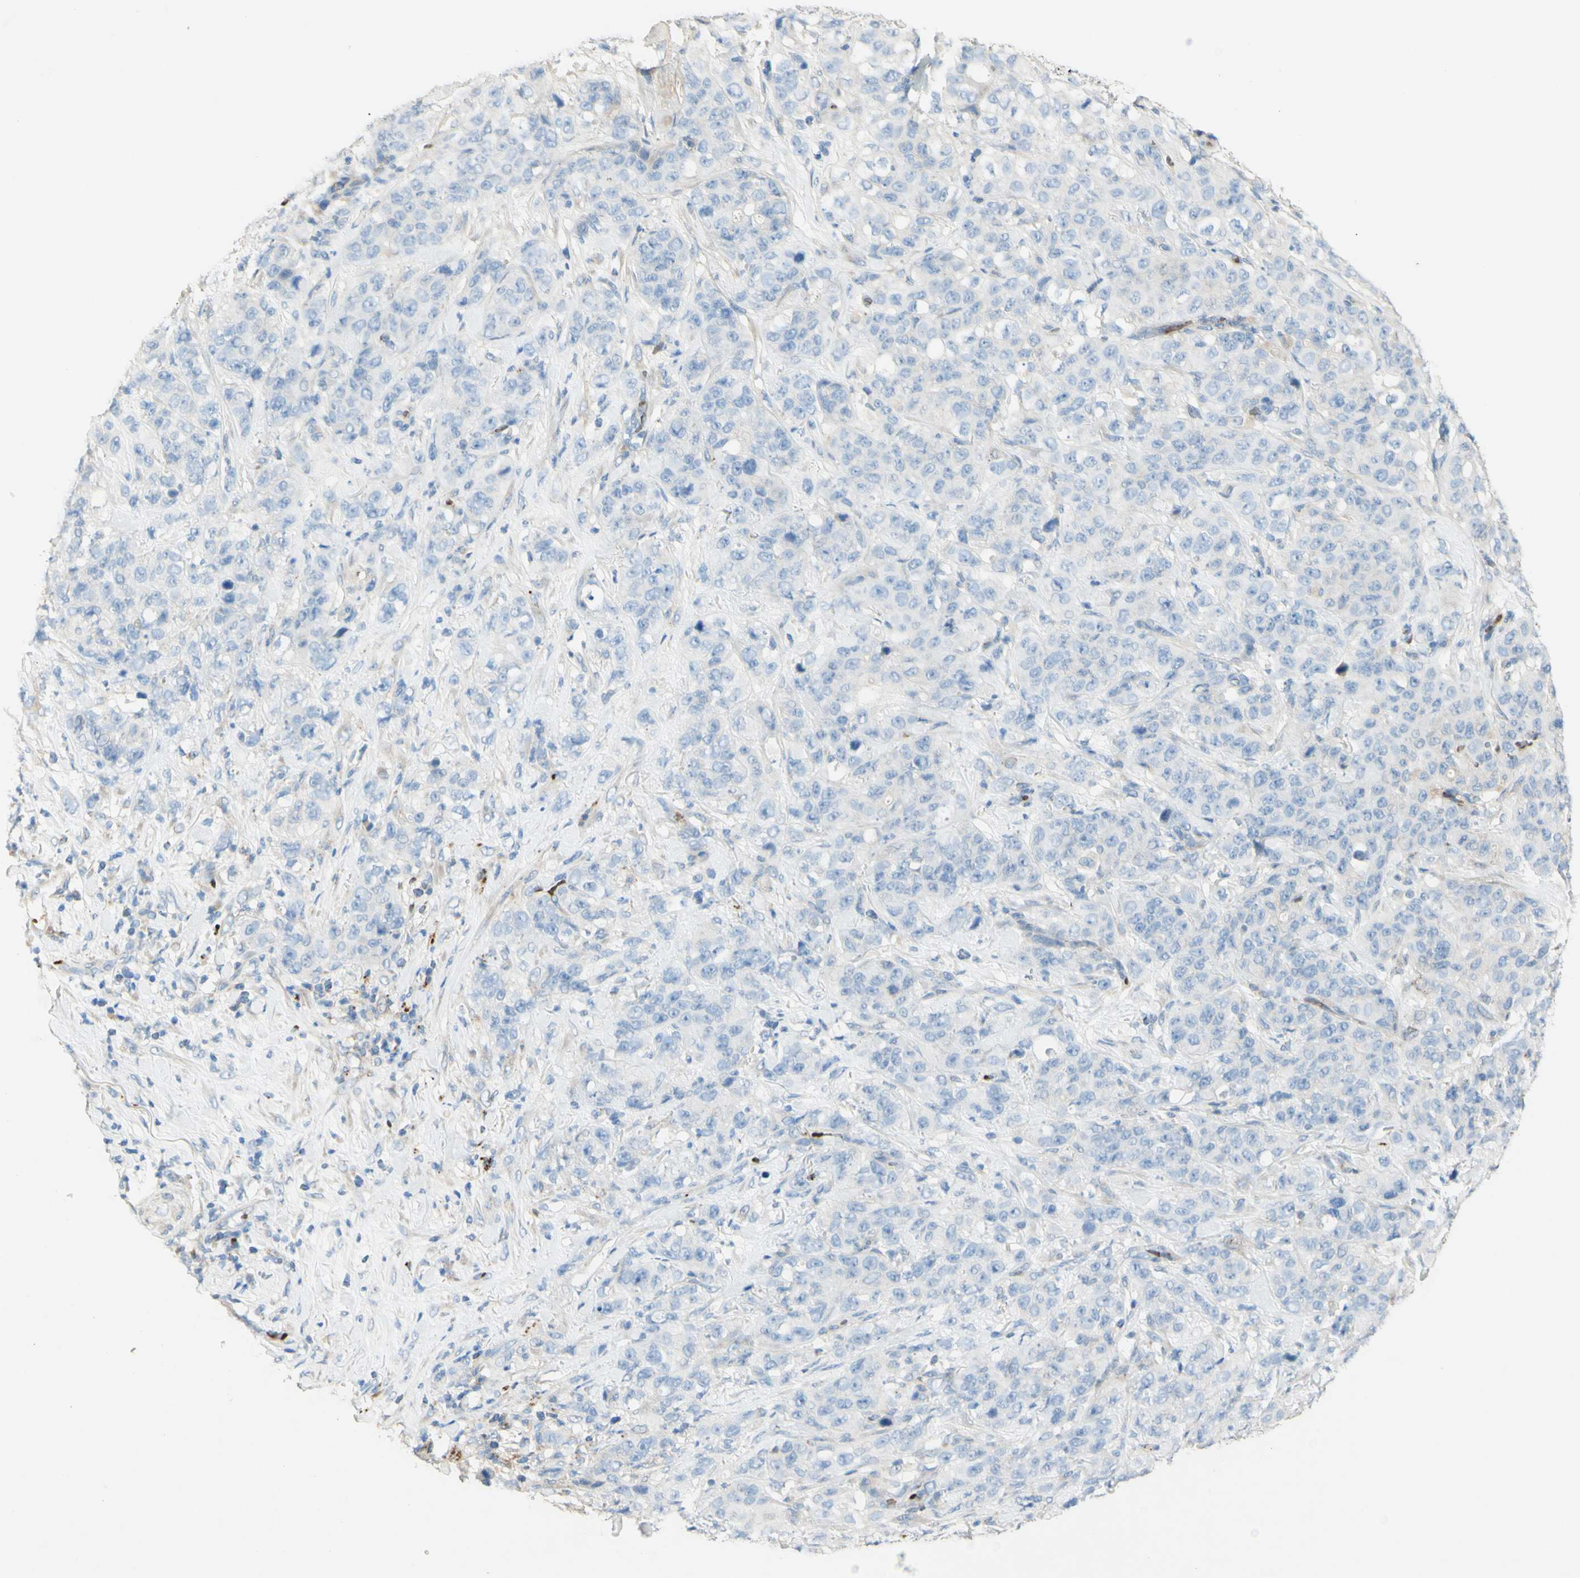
{"staining": {"intensity": "negative", "quantity": "none", "location": "none"}, "tissue": "stomach cancer", "cell_type": "Tumor cells", "image_type": "cancer", "snomed": [{"axis": "morphology", "description": "Adenocarcinoma, NOS"}, {"axis": "topography", "description": "Stomach"}], "caption": "Adenocarcinoma (stomach) was stained to show a protein in brown. There is no significant staining in tumor cells.", "gene": "GAN", "patient": {"sex": "male", "age": 48}}